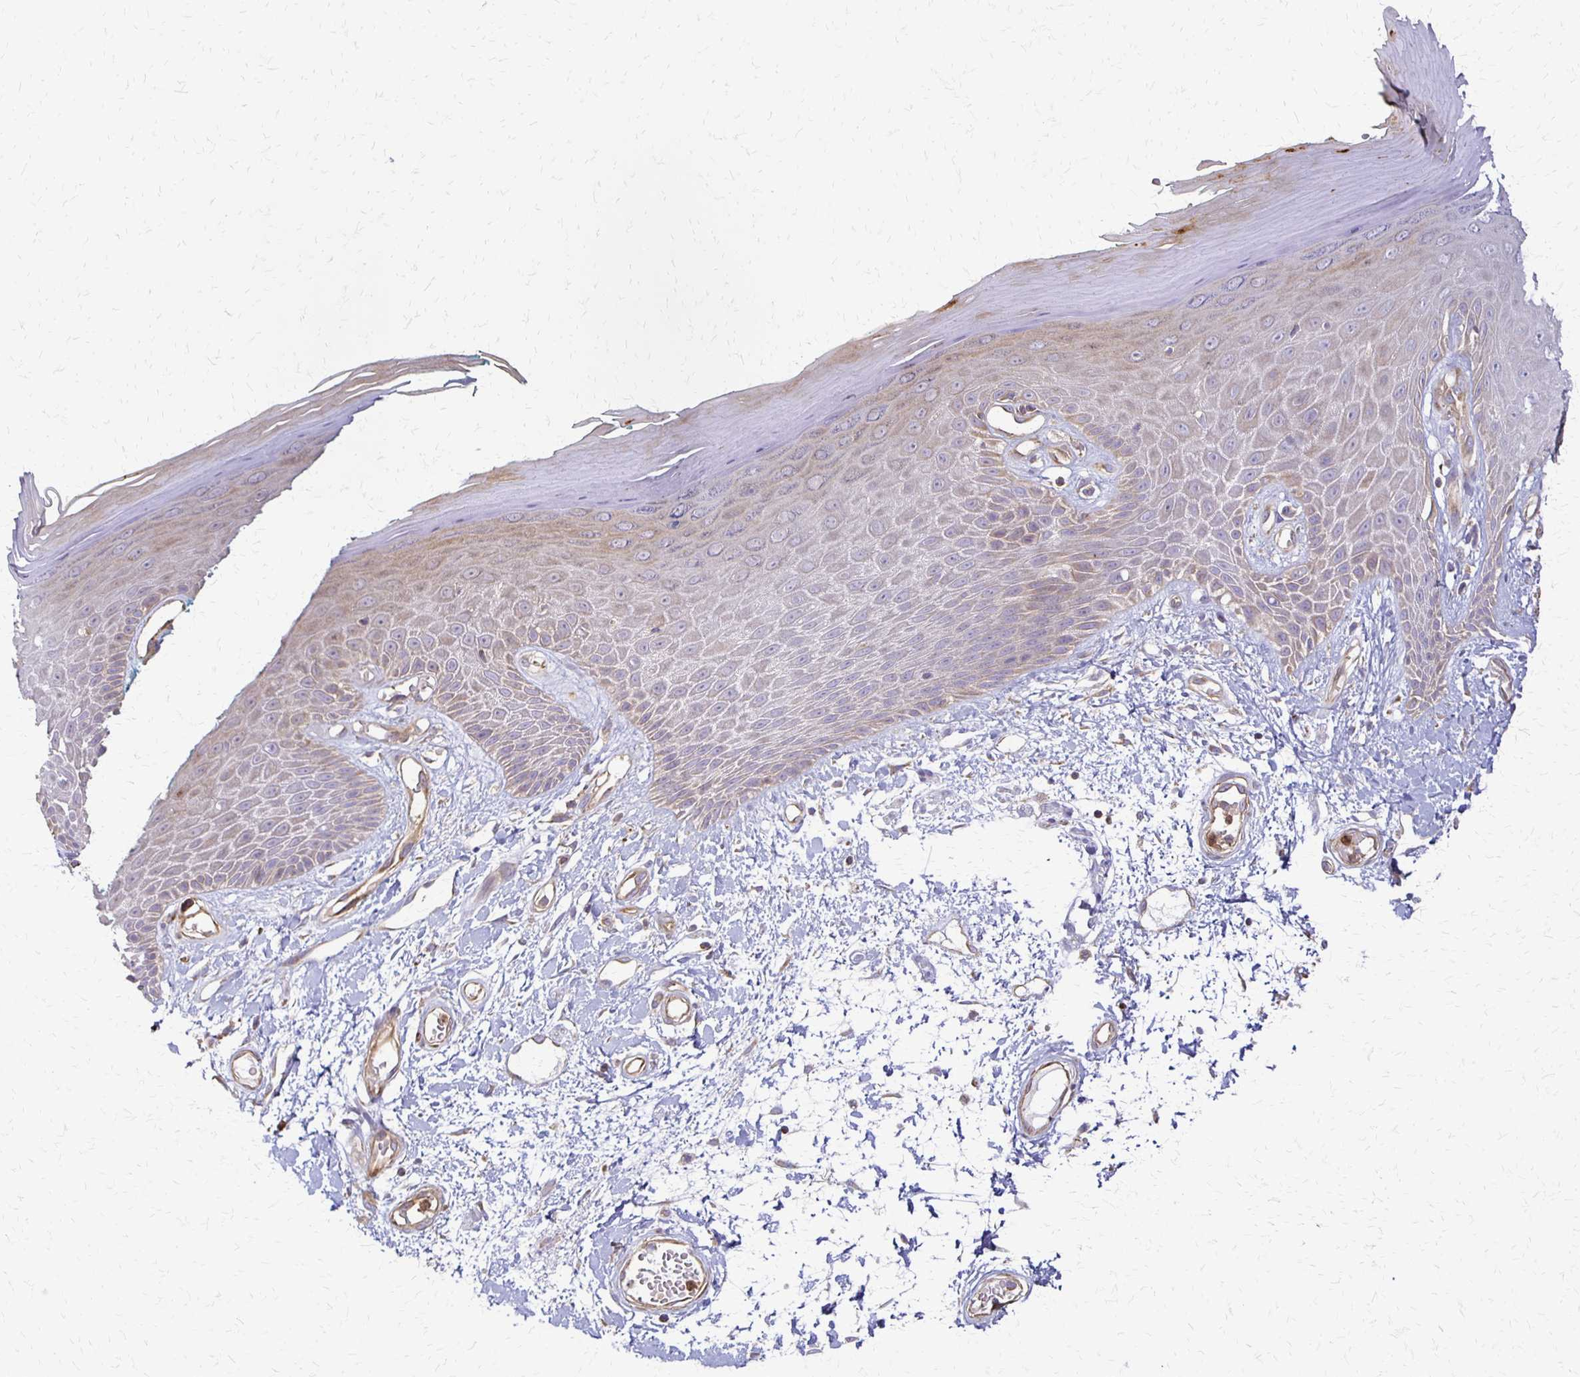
{"staining": {"intensity": "weak", "quantity": "<25%", "location": "cytoplasmic/membranous"}, "tissue": "skin", "cell_type": "Epidermal cells", "image_type": "normal", "snomed": [{"axis": "morphology", "description": "Normal tissue, NOS"}, {"axis": "topography", "description": "Anal"}, {"axis": "topography", "description": "Peripheral nerve tissue"}], "caption": "This is an immunohistochemistry image of unremarkable human skin. There is no positivity in epidermal cells.", "gene": "EIF4EBP2", "patient": {"sex": "male", "age": 78}}